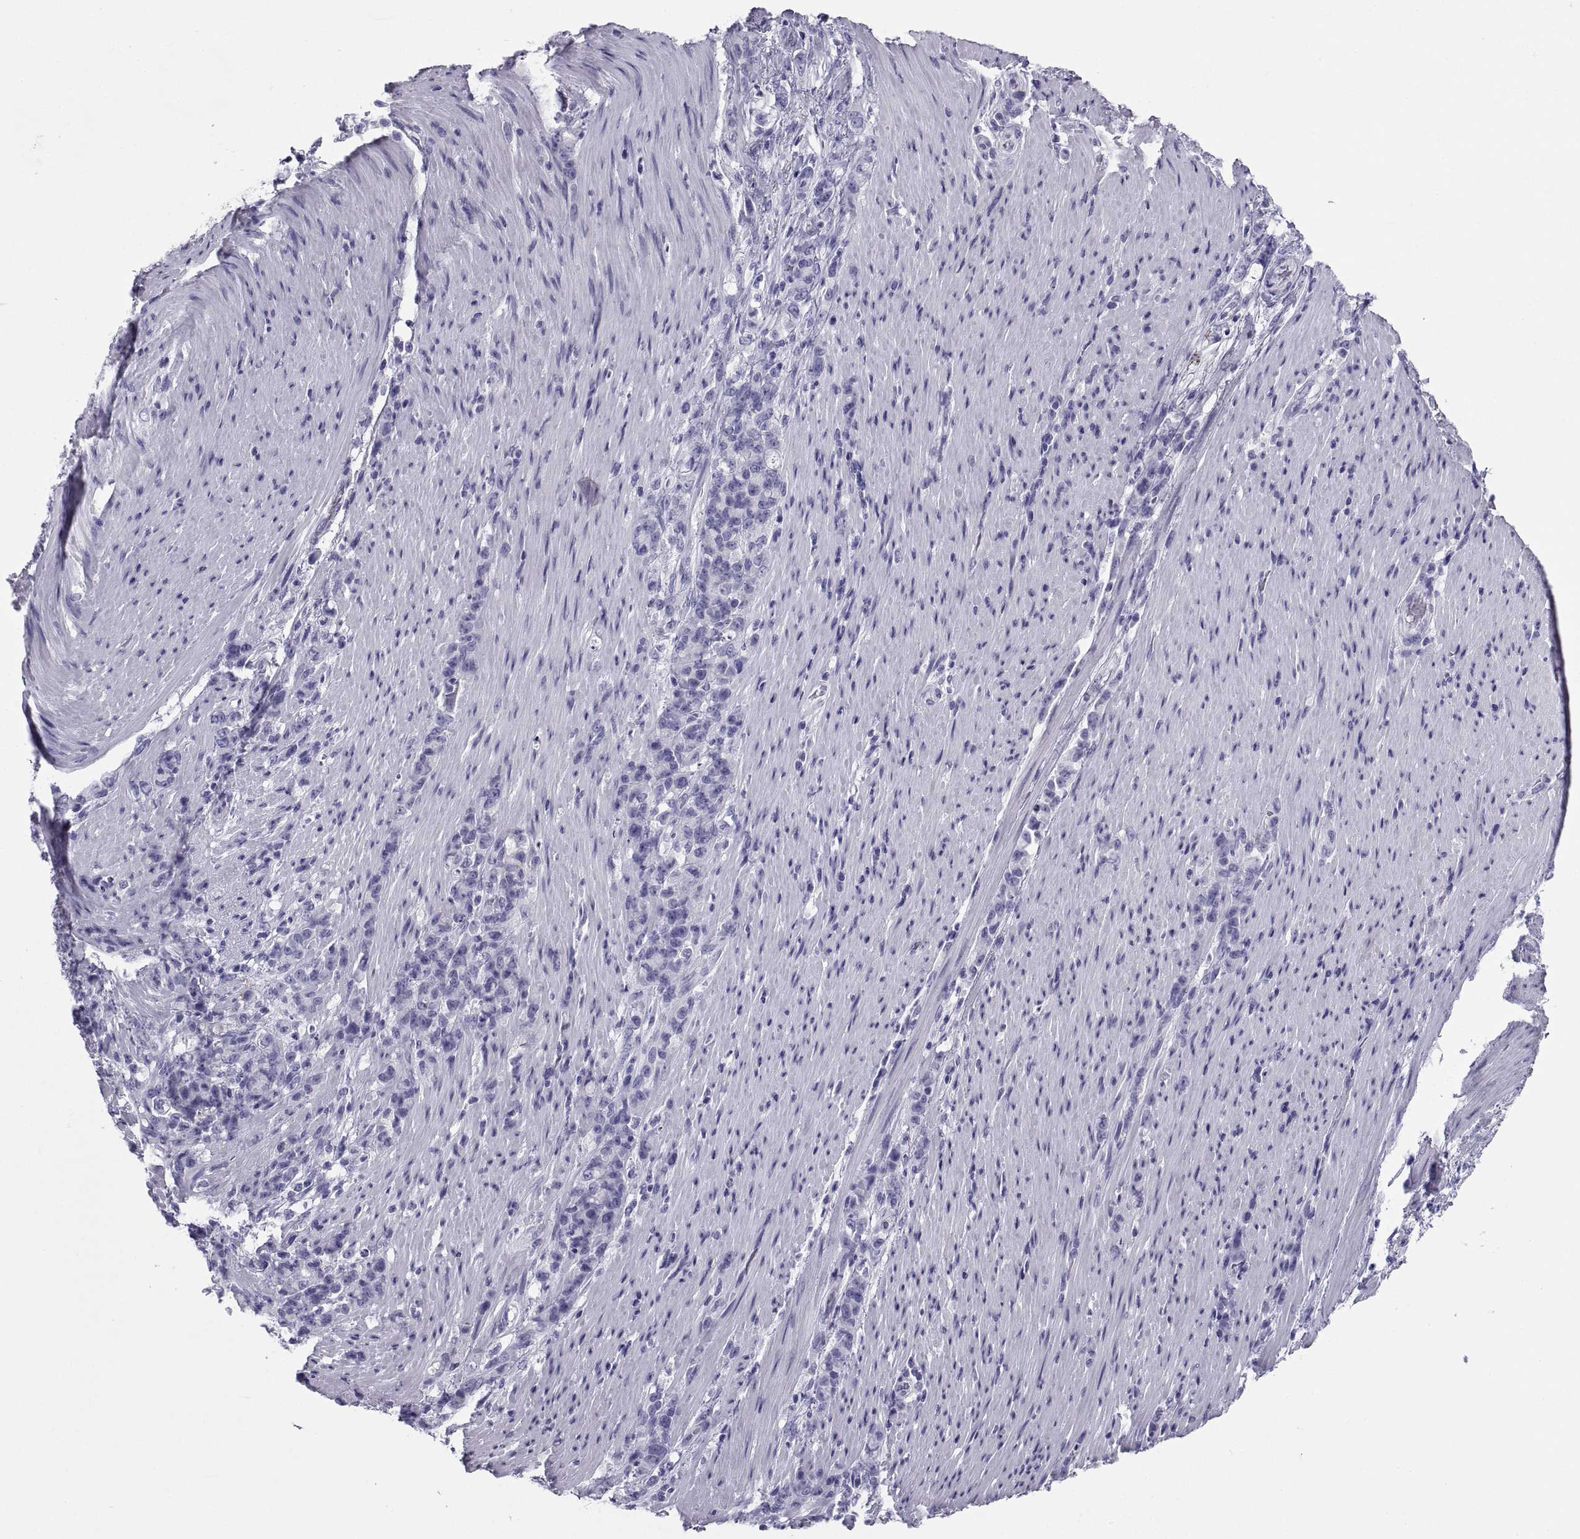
{"staining": {"intensity": "negative", "quantity": "none", "location": "none"}, "tissue": "stomach cancer", "cell_type": "Tumor cells", "image_type": "cancer", "snomed": [{"axis": "morphology", "description": "Adenocarcinoma, NOS"}, {"axis": "topography", "description": "Stomach"}], "caption": "This is a photomicrograph of IHC staining of adenocarcinoma (stomach), which shows no staining in tumor cells. The staining was performed using DAB (3,3'-diaminobenzidine) to visualize the protein expression in brown, while the nuclei were stained in blue with hematoxylin (Magnification: 20x).", "gene": "NPTX2", "patient": {"sex": "female", "age": 79}}